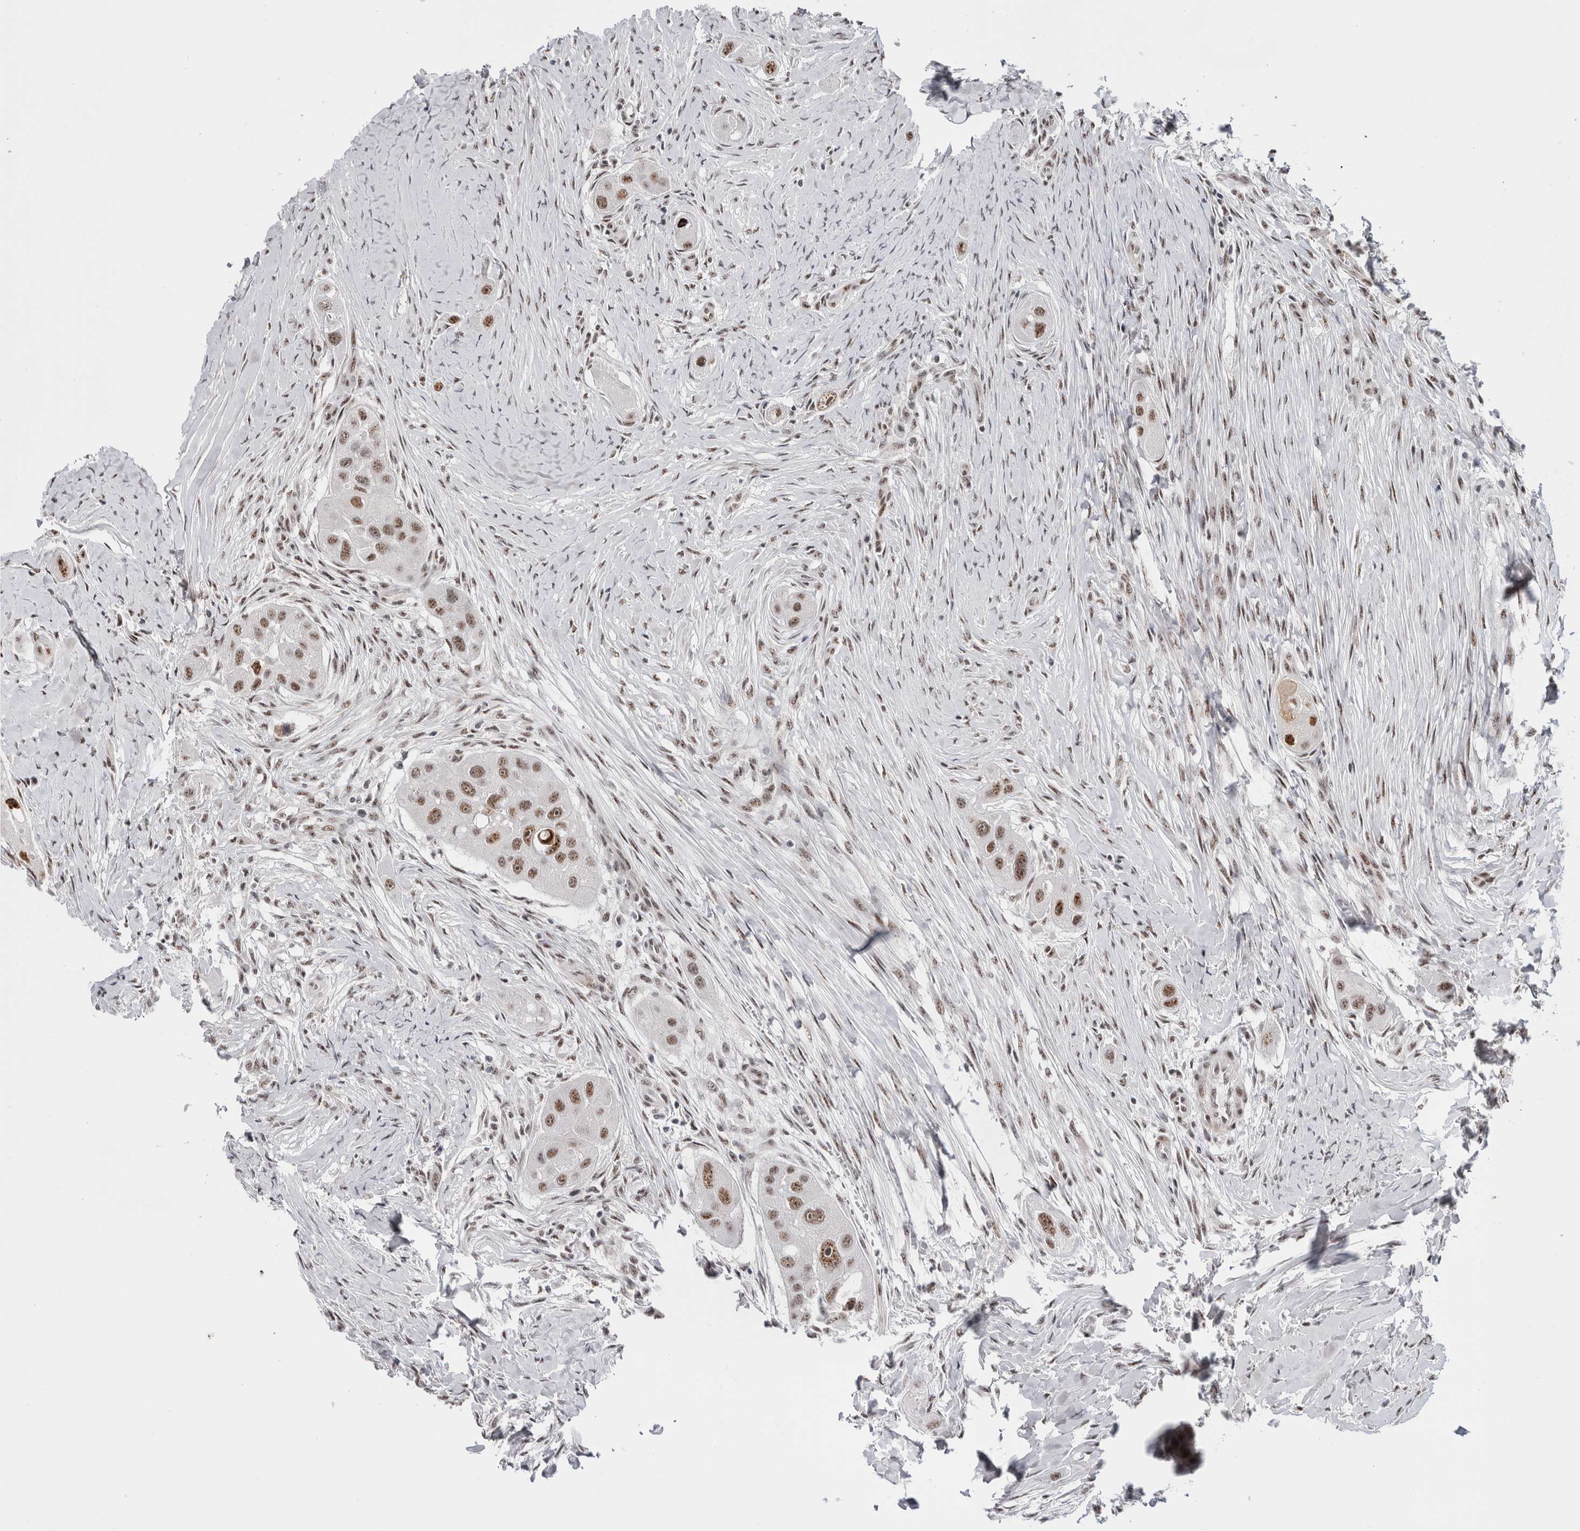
{"staining": {"intensity": "moderate", "quantity": ">75%", "location": "nuclear"}, "tissue": "head and neck cancer", "cell_type": "Tumor cells", "image_type": "cancer", "snomed": [{"axis": "morphology", "description": "Normal tissue, NOS"}, {"axis": "morphology", "description": "Squamous cell carcinoma, NOS"}, {"axis": "topography", "description": "Skeletal muscle"}, {"axis": "topography", "description": "Head-Neck"}], "caption": "Immunohistochemistry (IHC) image of head and neck cancer (squamous cell carcinoma) stained for a protein (brown), which exhibits medium levels of moderate nuclear positivity in about >75% of tumor cells.", "gene": "MKNK1", "patient": {"sex": "male", "age": 51}}